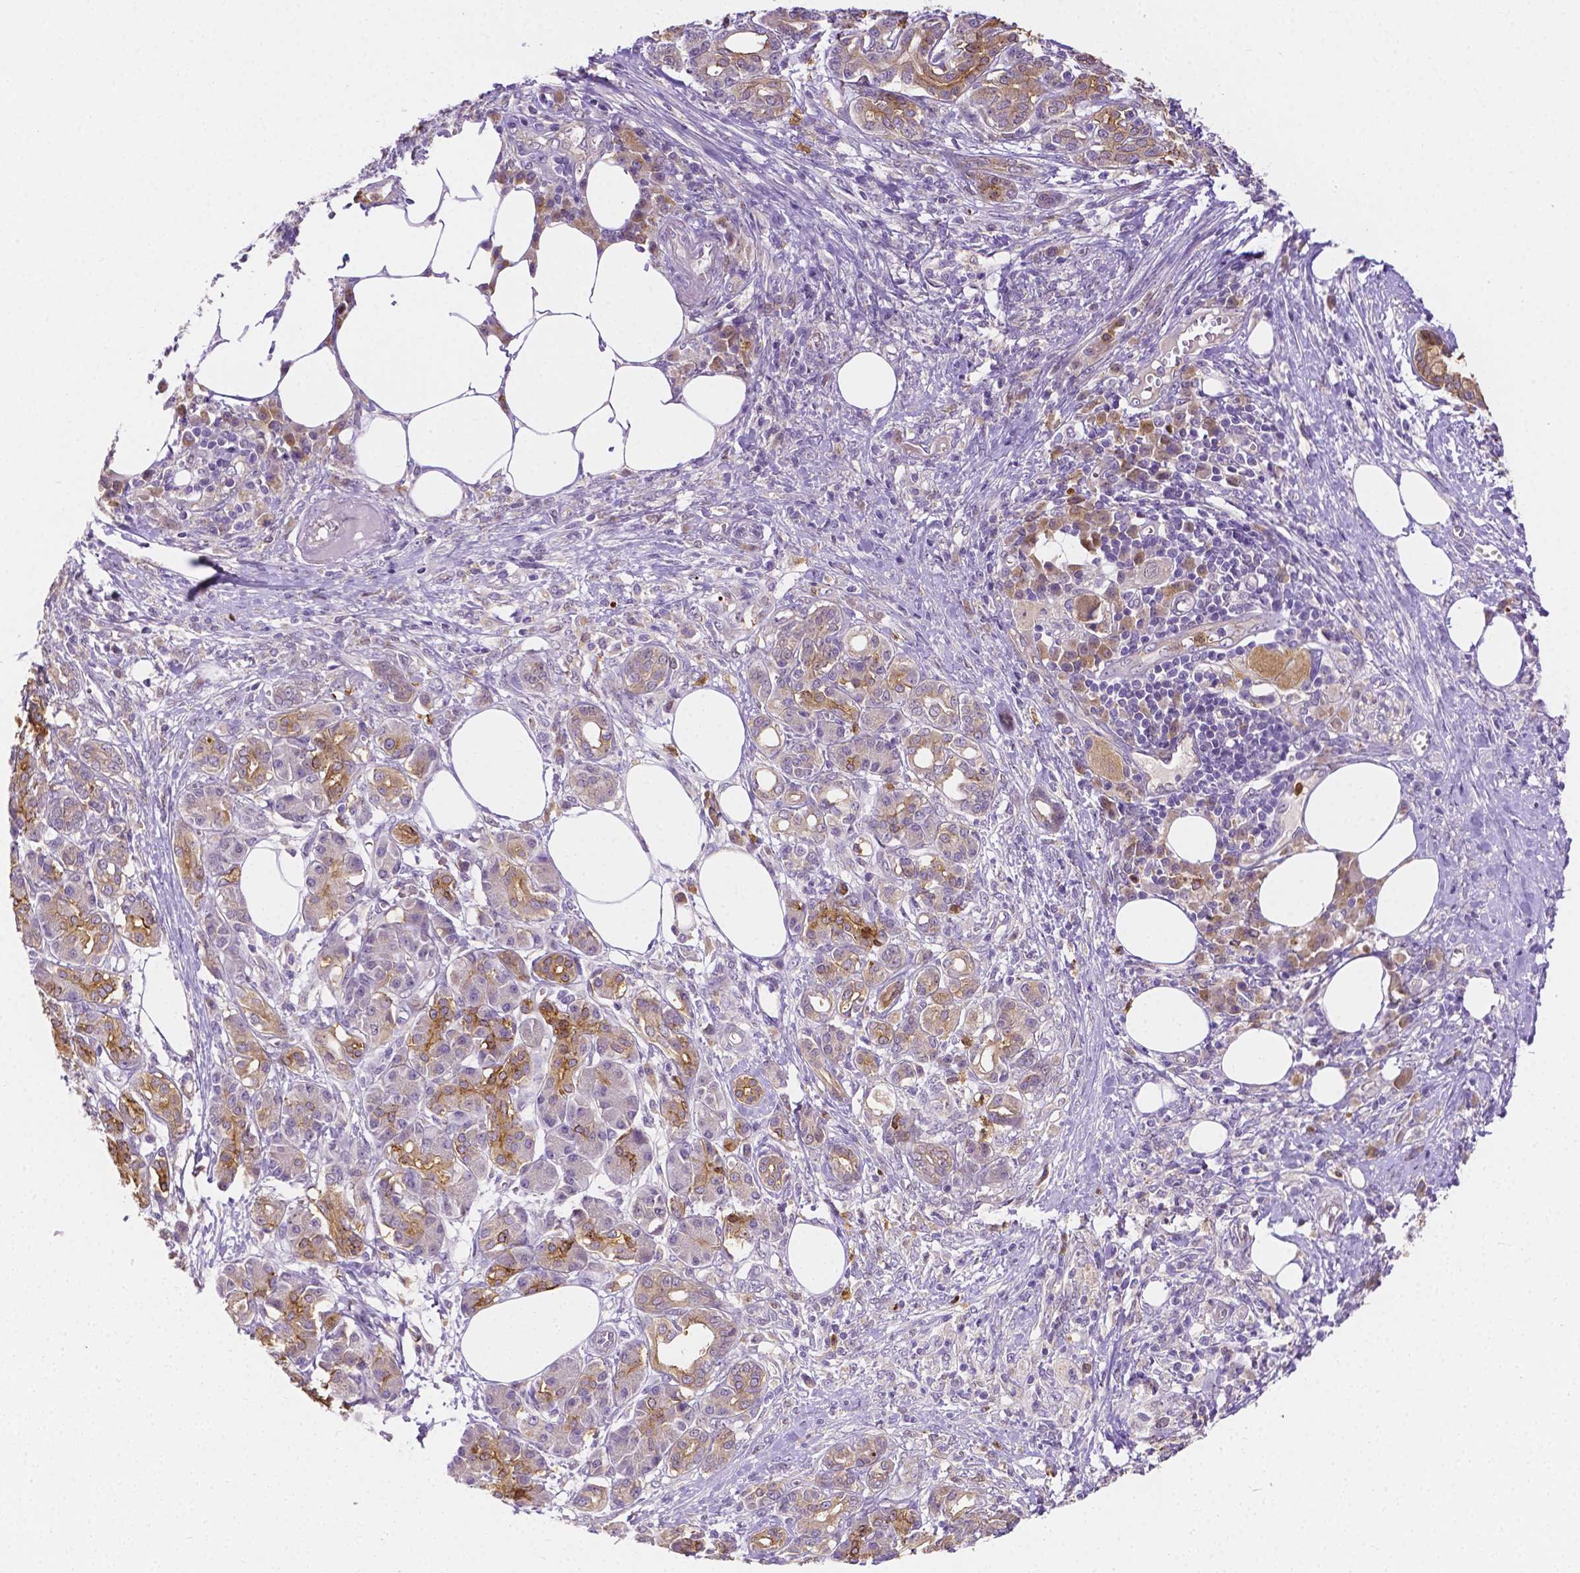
{"staining": {"intensity": "weak", "quantity": "25%-75%", "location": "cytoplasmic/membranous"}, "tissue": "pancreatic cancer", "cell_type": "Tumor cells", "image_type": "cancer", "snomed": [{"axis": "morphology", "description": "Adenocarcinoma, NOS"}, {"axis": "topography", "description": "Pancreas"}], "caption": "The immunohistochemical stain shows weak cytoplasmic/membranous expression in tumor cells of pancreatic cancer (adenocarcinoma) tissue.", "gene": "ZNRD2", "patient": {"sex": "female", "age": 73}}